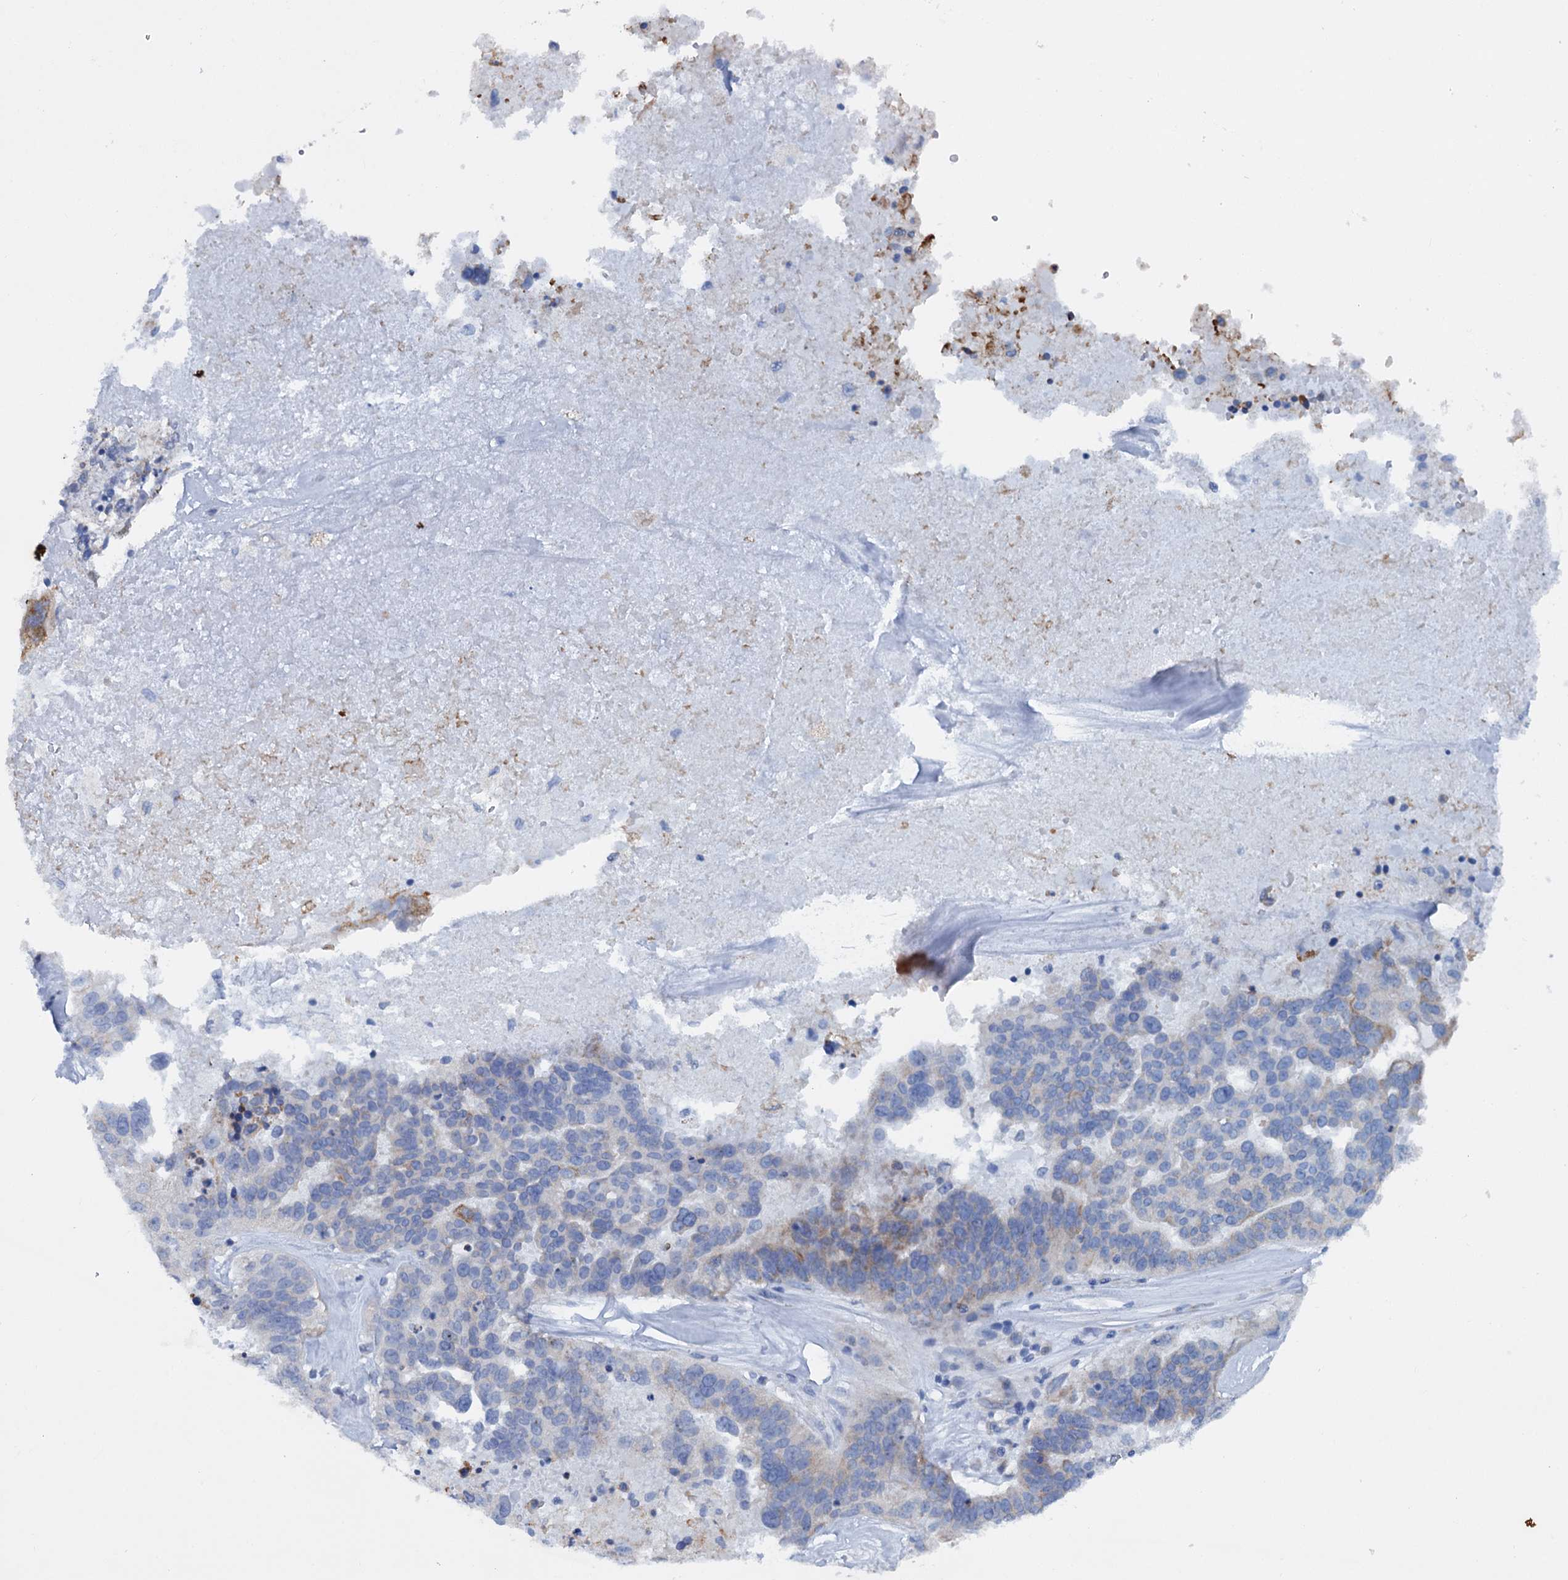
{"staining": {"intensity": "weak", "quantity": "<25%", "location": "cytoplasmic/membranous"}, "tissue": "ovarian cancer", "cell_type": "Tumor cells", "image_type": "cancer", "snomed": [{"axis": "morphology", "description": "Cystadenocarcinoma, serous, NOS"}, {"axis": "topography", "description": "Ovary"}], "caption": "Tumor cells are negative for protein expression in human ovarian serous cystadenocarcinoma.", "gene": "SHE", "patient": {"sex": "female", "age": 59}}